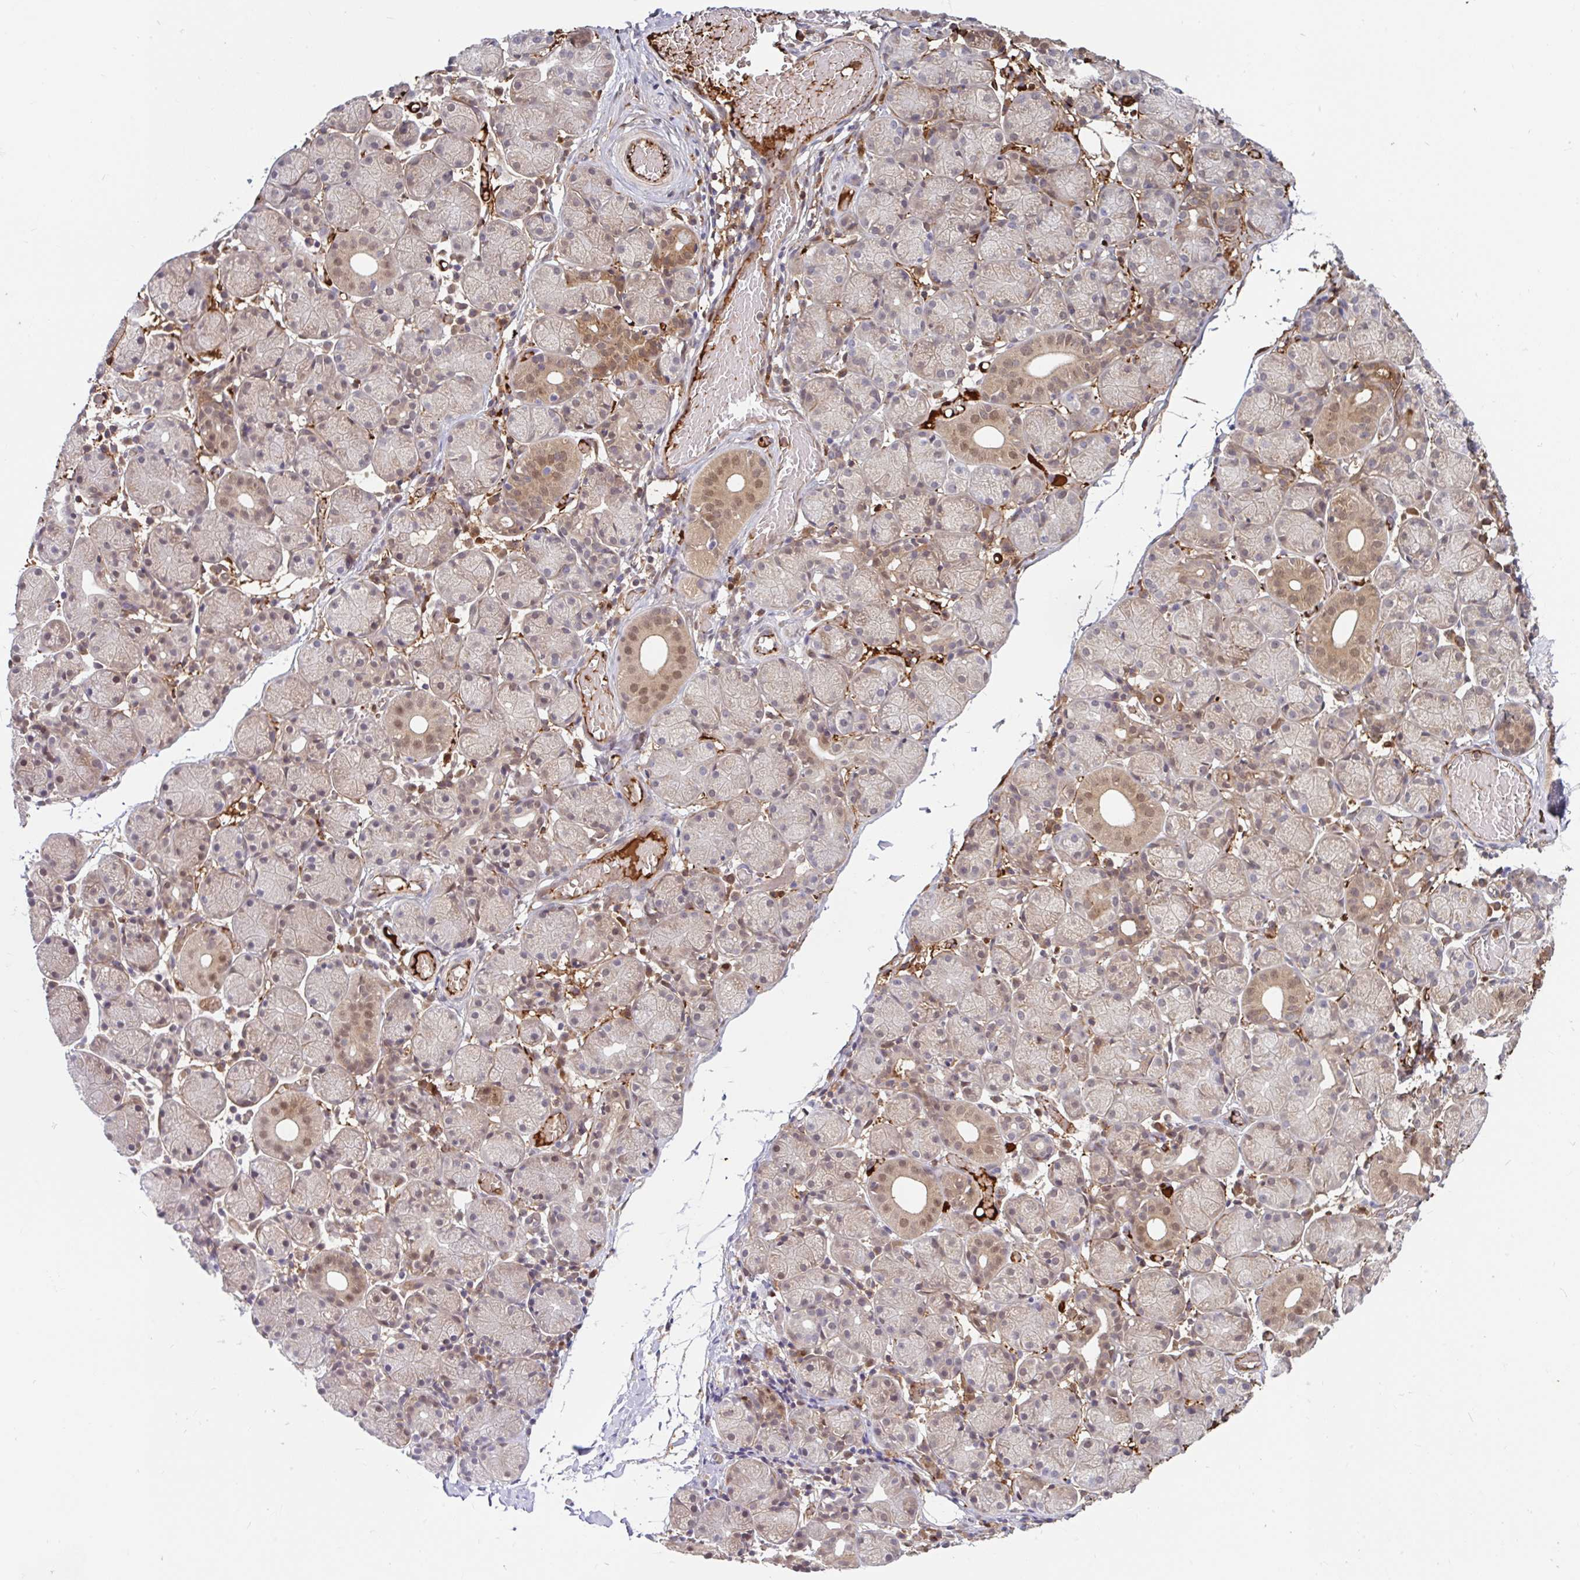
{"staining": {"intensity": "moderate", "quantity": "25%-75%", "location": "cytoplasmic/membranous,nuclear"}, "tissue": "salivary gland", "cell_type": "Glandular cells", "image_type": "normal", "snomed": [{"axis": "morphology", "description": "Normal tissue, NOS"}, {"axis": "topography", "description": "Salivary gland"}], "caption": "Protein expression analysis of benign salivary gland demonstrates moderate cytoplasmic/membranous,nuclear staining in about 25%-75% of glandular cells.", "gene": "BLVRA", "patient": {"sex": "female", "age": 24}}